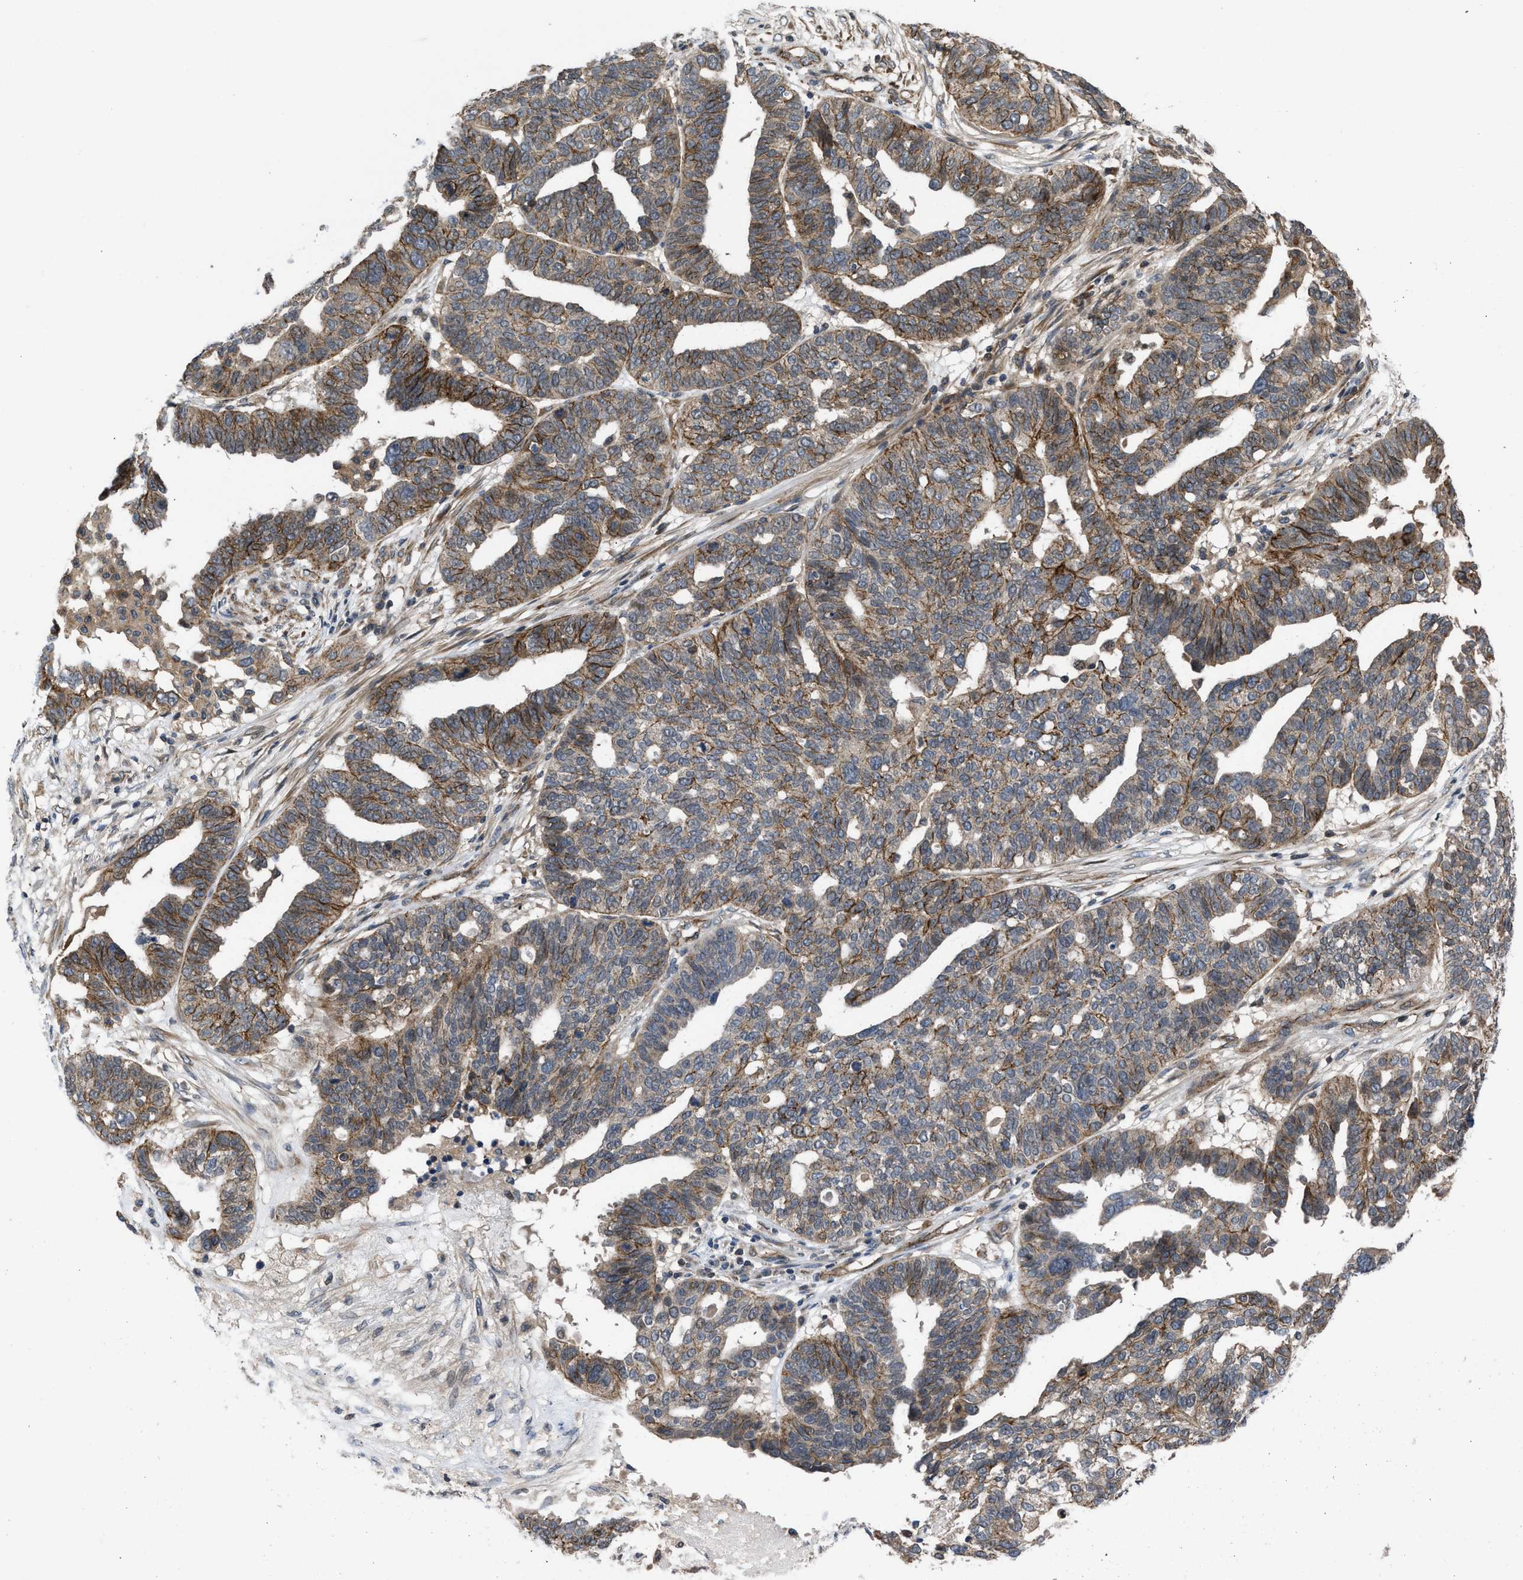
{"staining": {"intensity": "moderate", "quantity": "25%-75%", "location": "cytoplasmic/membranous"}, "tissue": "ovarian cancer", "cell_type": "Tumor cells", "image_type": "cancer", "snomed": [{"axis": "morphology", "description": "Cystadenocarcinoma, serous, NOS"}, {"axis": "topography", "description": "Ovary"}], "caption": "A medium amount of moderate cytoplasmic/membranous expression is present in about 25%-75% of tumor cells in serous cystadenocarcinoma (ovarian) tissue.", "gene": "GPATCH2L", "patient": {"sex": "female", "age": 59}}